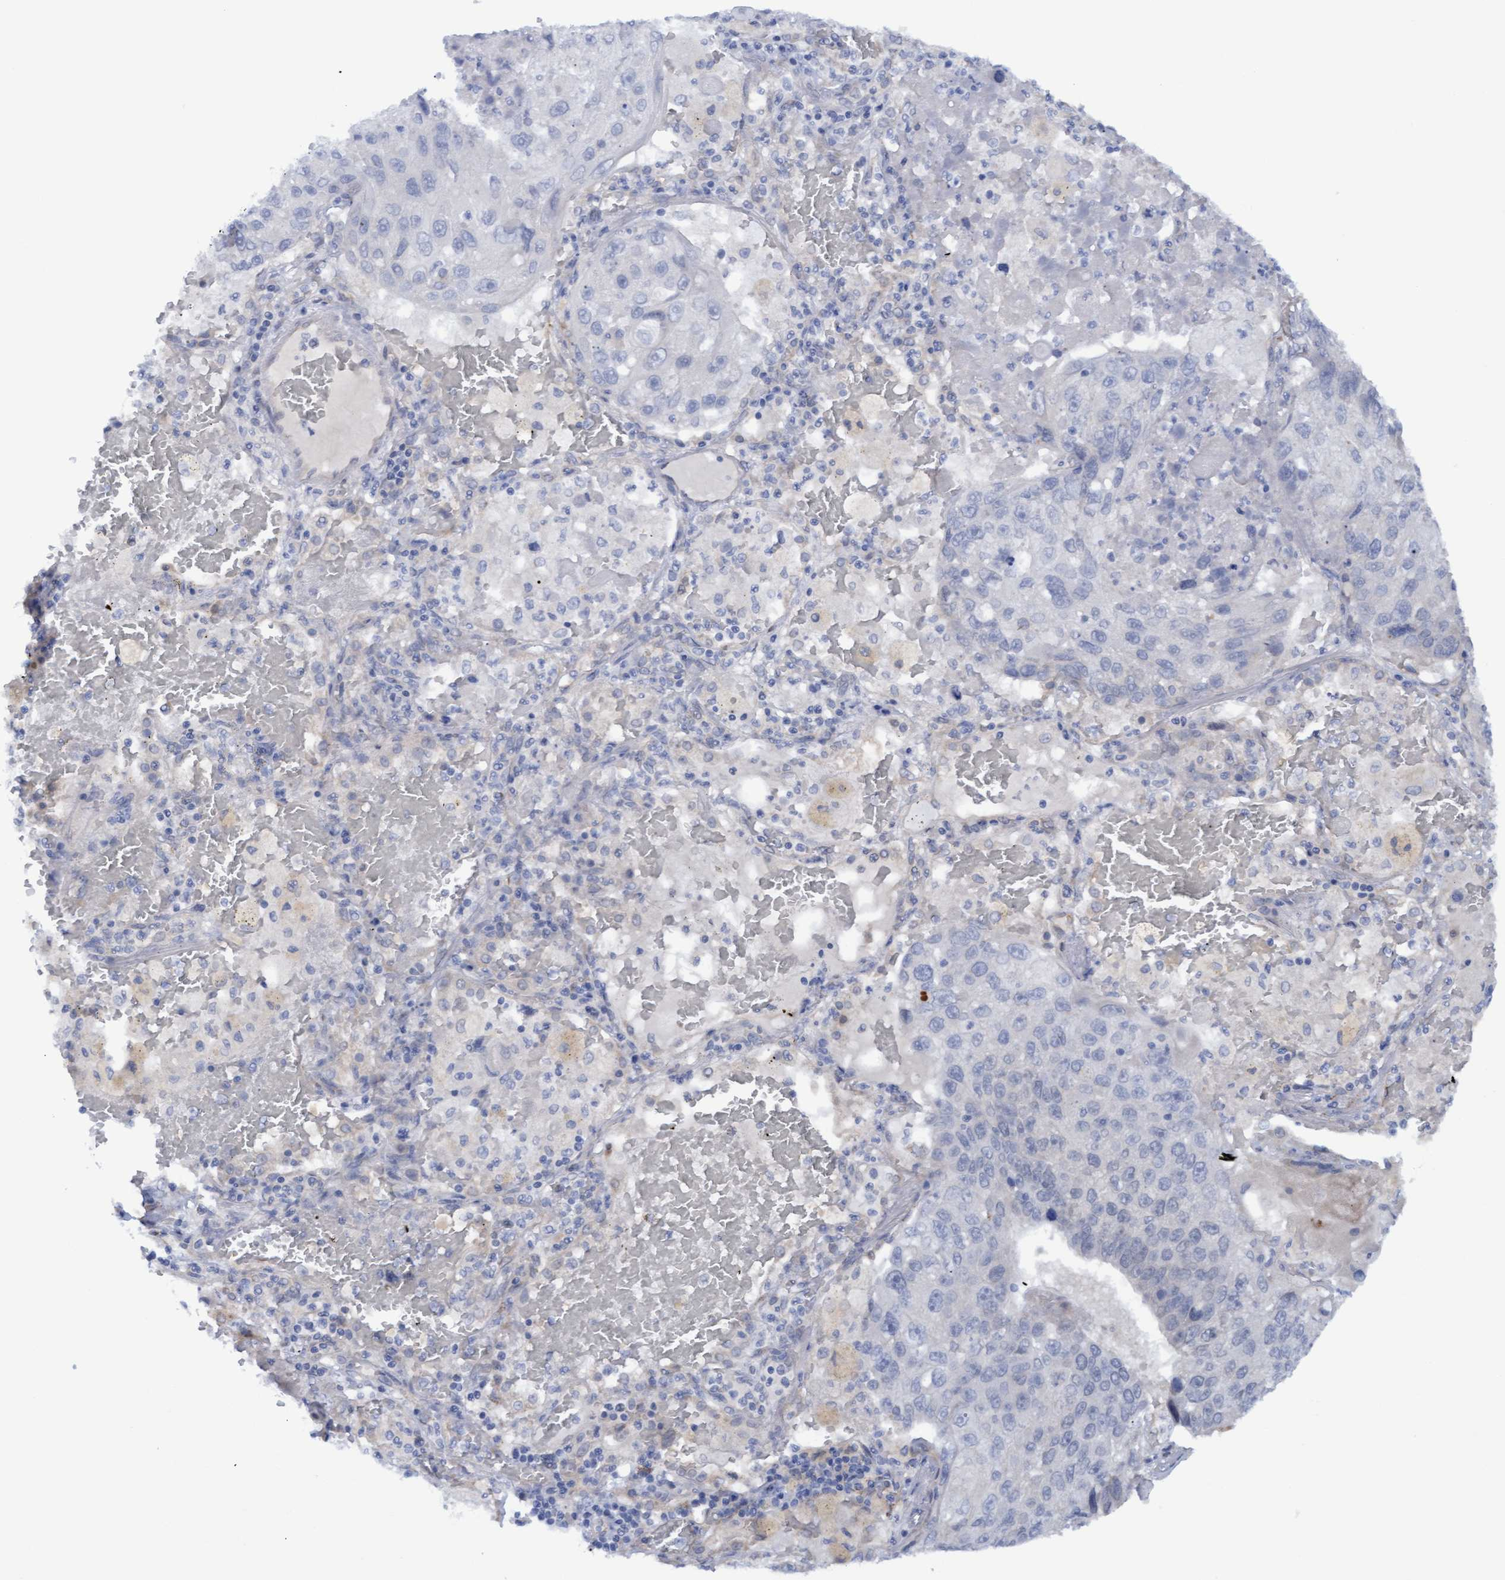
{"staining": {"intensity": "negative", "quantity": "none", "location": "none"}, "tissue": "lung cancer", "cell_type": "Tumor cells", "image_type": "cancer", "snomed": [{"axis": "morphology", "description": "Squamous cell carcinoma, NOS"}, {"axis": "topography", "description": "Lung"}], "caption": "The photomicrograph demonstrates no significant staining in tumor cells of lung cancer (squamous cell carcinoma).", "gene": "STXBP1", "patient": {"sex": "male", "age": 61}}